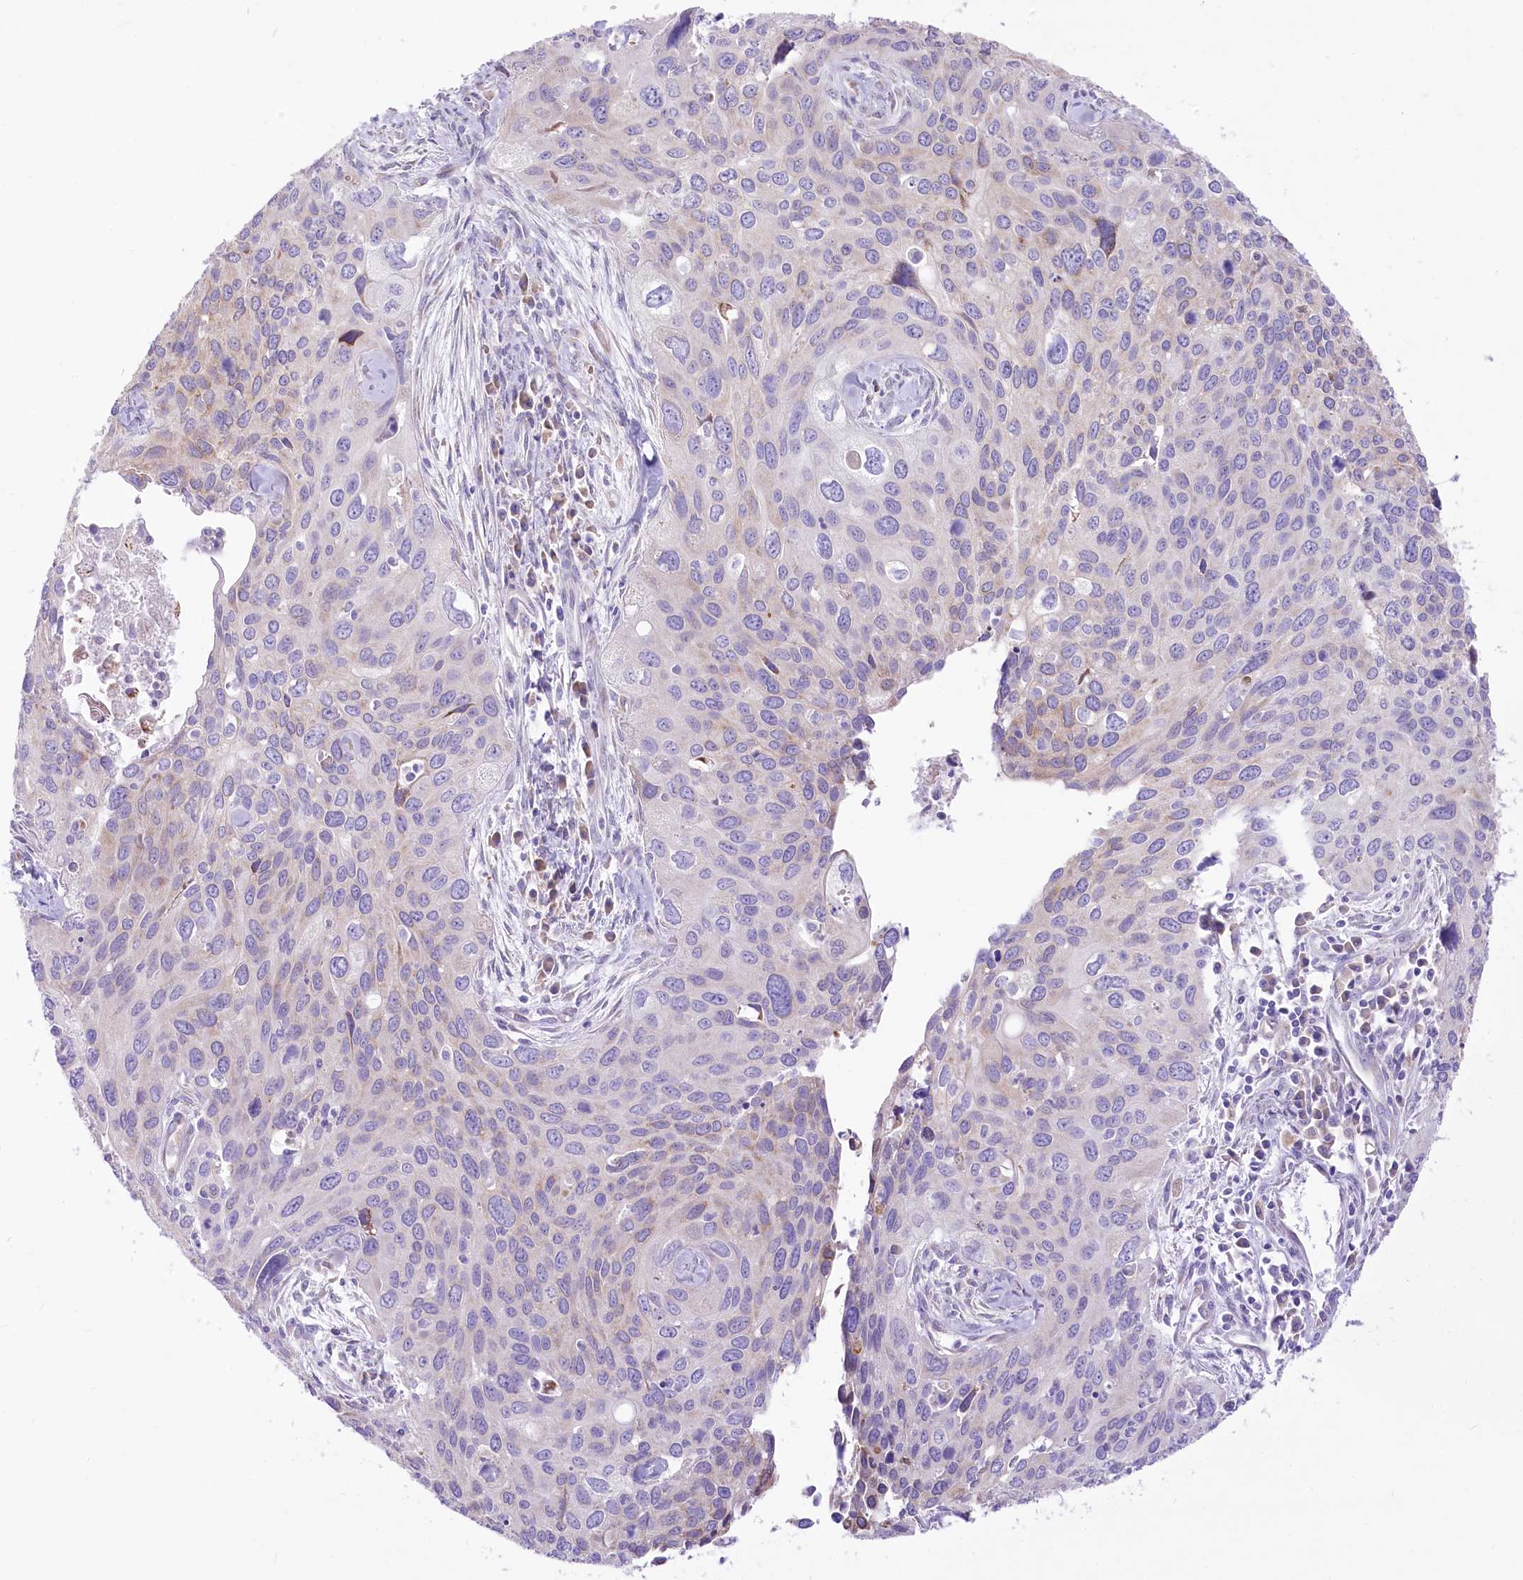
{"staining": {"intensity": "negative", "quantity": "none", "location": "none"}, "tissue": "cervical cancer", "cell_type": "Tumor cells", "image_type": "cancer", "snomed": [{"axis": "morphology", "description": "Squamous cell carcinoma, NOS"}, {"axis": "topography", "description": "Cervix"}], "caption": "A photomicrograph of human squamous cell carcinoma (cervical) is negative for staining in tumor cells. (DAB (3,3'-diaminobenzidine) IHC visualized using brightfield microscopy, high magnification).", "gene": "STT3B", "patient": {"sex": "female", "age": 55}}